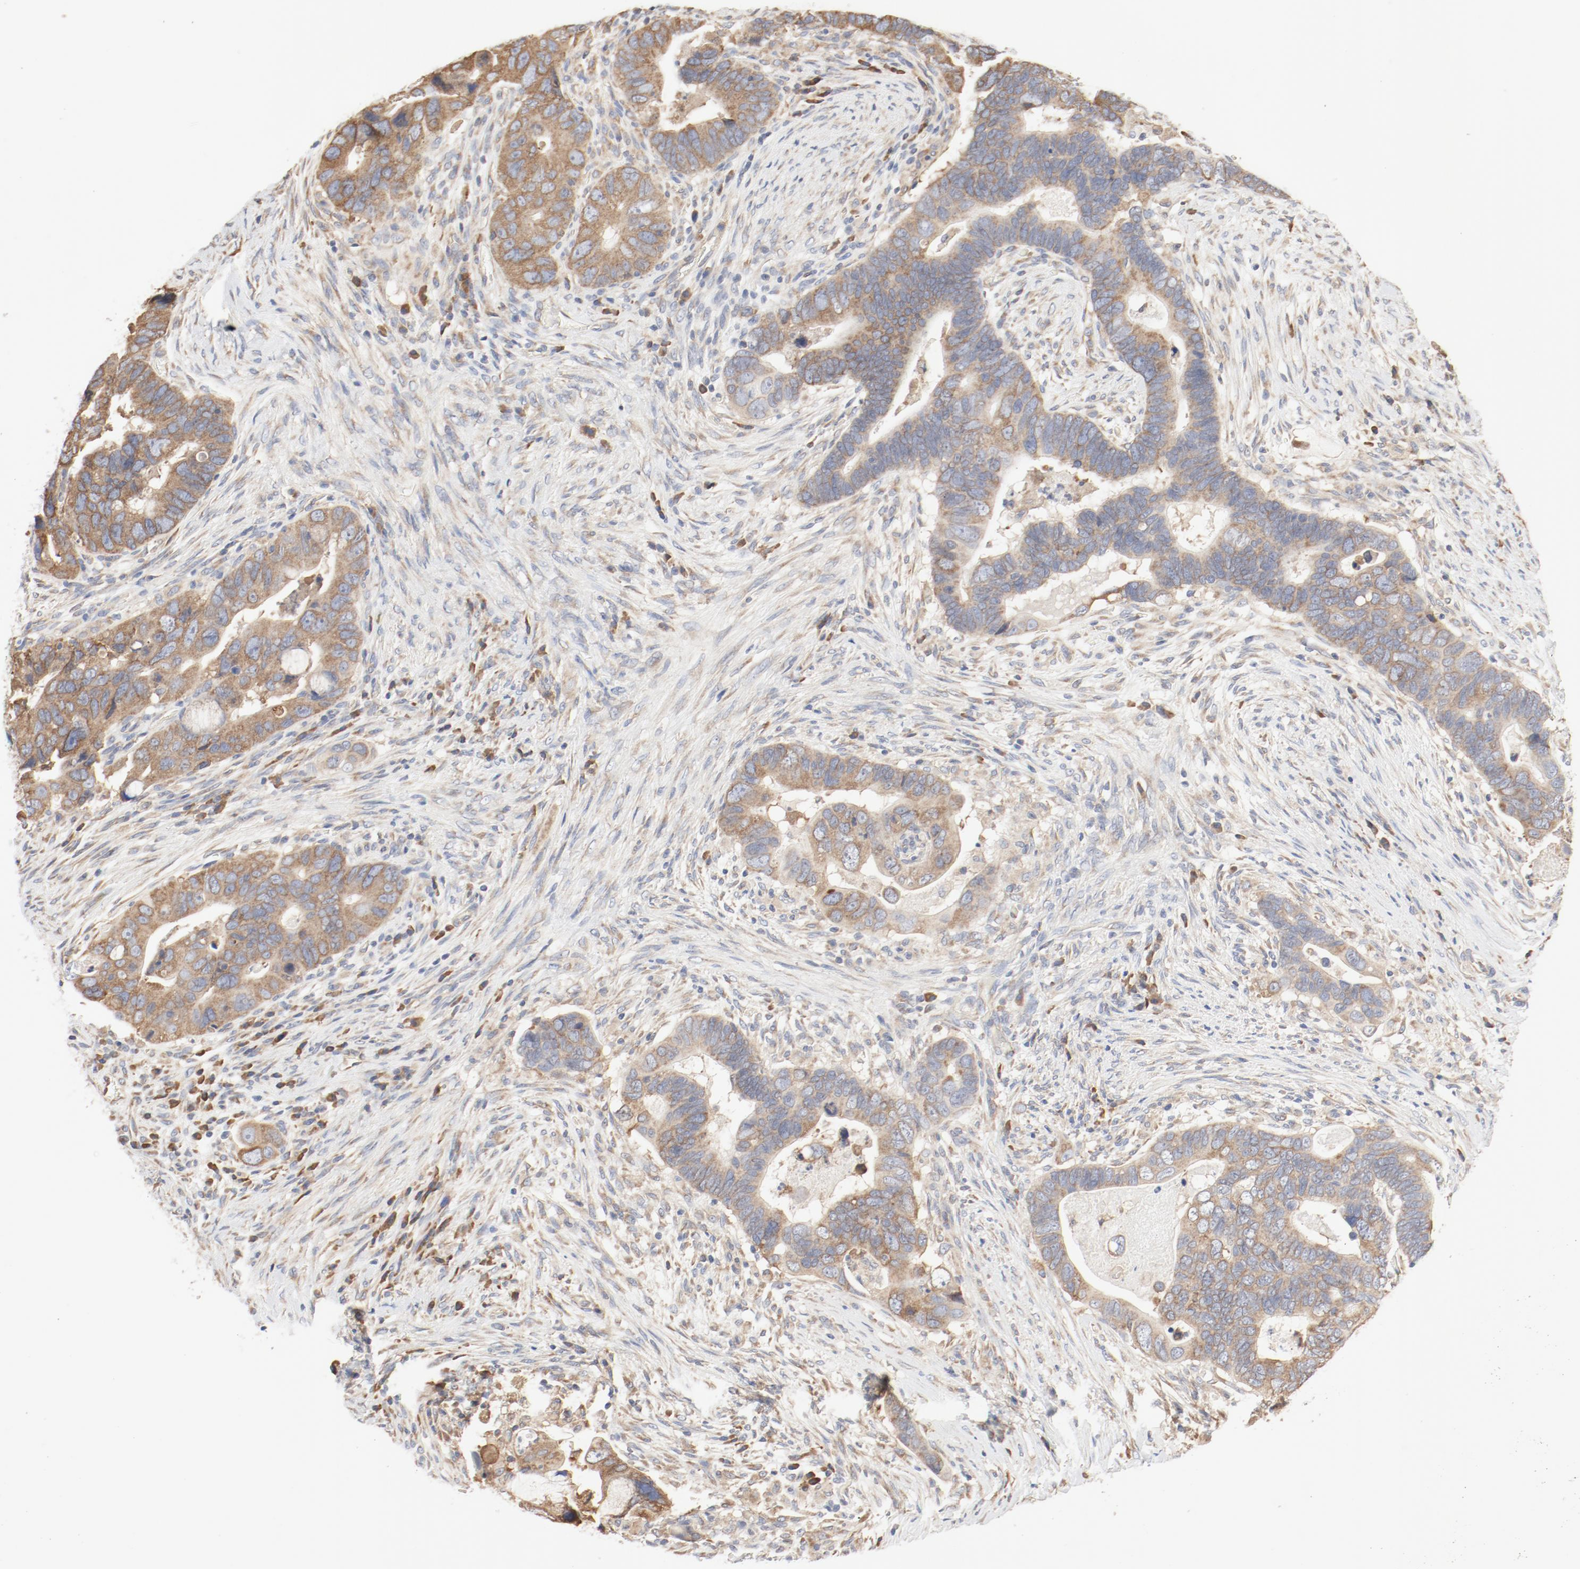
{"staining": {"intensity": "moderate", "quantity": ">75%", "location": "cytoplasmic/membranous"}, "tissue": "colorectal cancer", "cell_type": "Tumor cells", "image_type": "cancer", "snomed": [{"axis": "morphology", "description": "Adenocarcinoma, NOS"}, {"axis": "topography", "description": "Rectum"}], "caption": "Human colorectal cancer (adenocarcinoma) stained for a protein (brown) displays moderate cytoplasmic/membranous positive staining in approximately >75% of tumor cells.", "gene": "RPS6", "patient": {"sex": "male", "age": 53}}